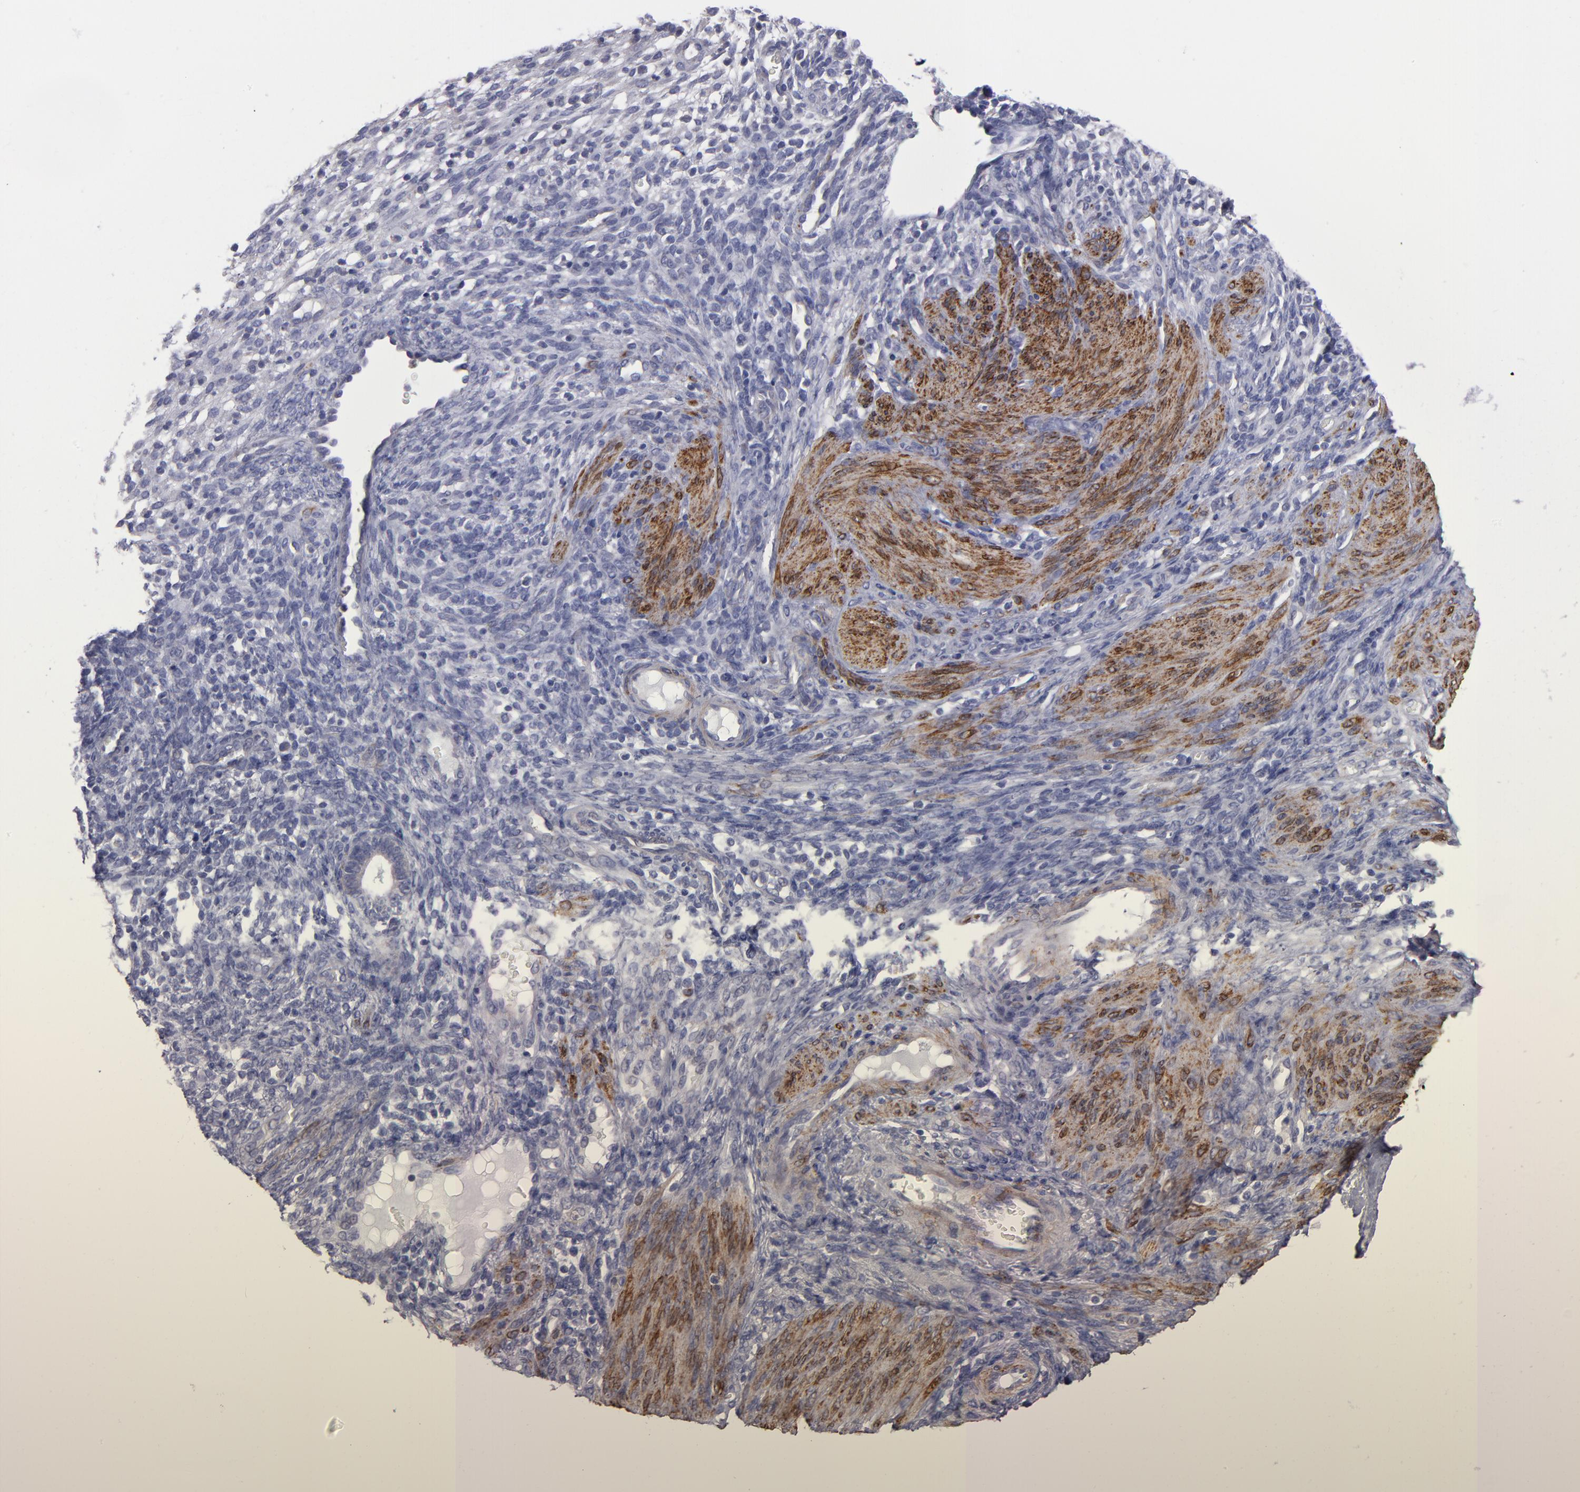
{"staining": {"intensity": "negative", "quantity": "none", "location": "none"}, "tissue": "endometrium", "cell_type": "Cells in endometrial stroma", "image_type": "normal", "snomed": [{"axis": "morphology", "description": "Normal tissue, NOS"}, {"axis": "topography", "description": "Endometrium"}], "caption": "Immunohistochemical staining of normal endometrium exhibits no significant expression in cells in endometrial stroma. (IHC, brightfield microscopy, high magnification).", "gene": "SLMAP", "patient": {"sex": "female", "age": 72}}